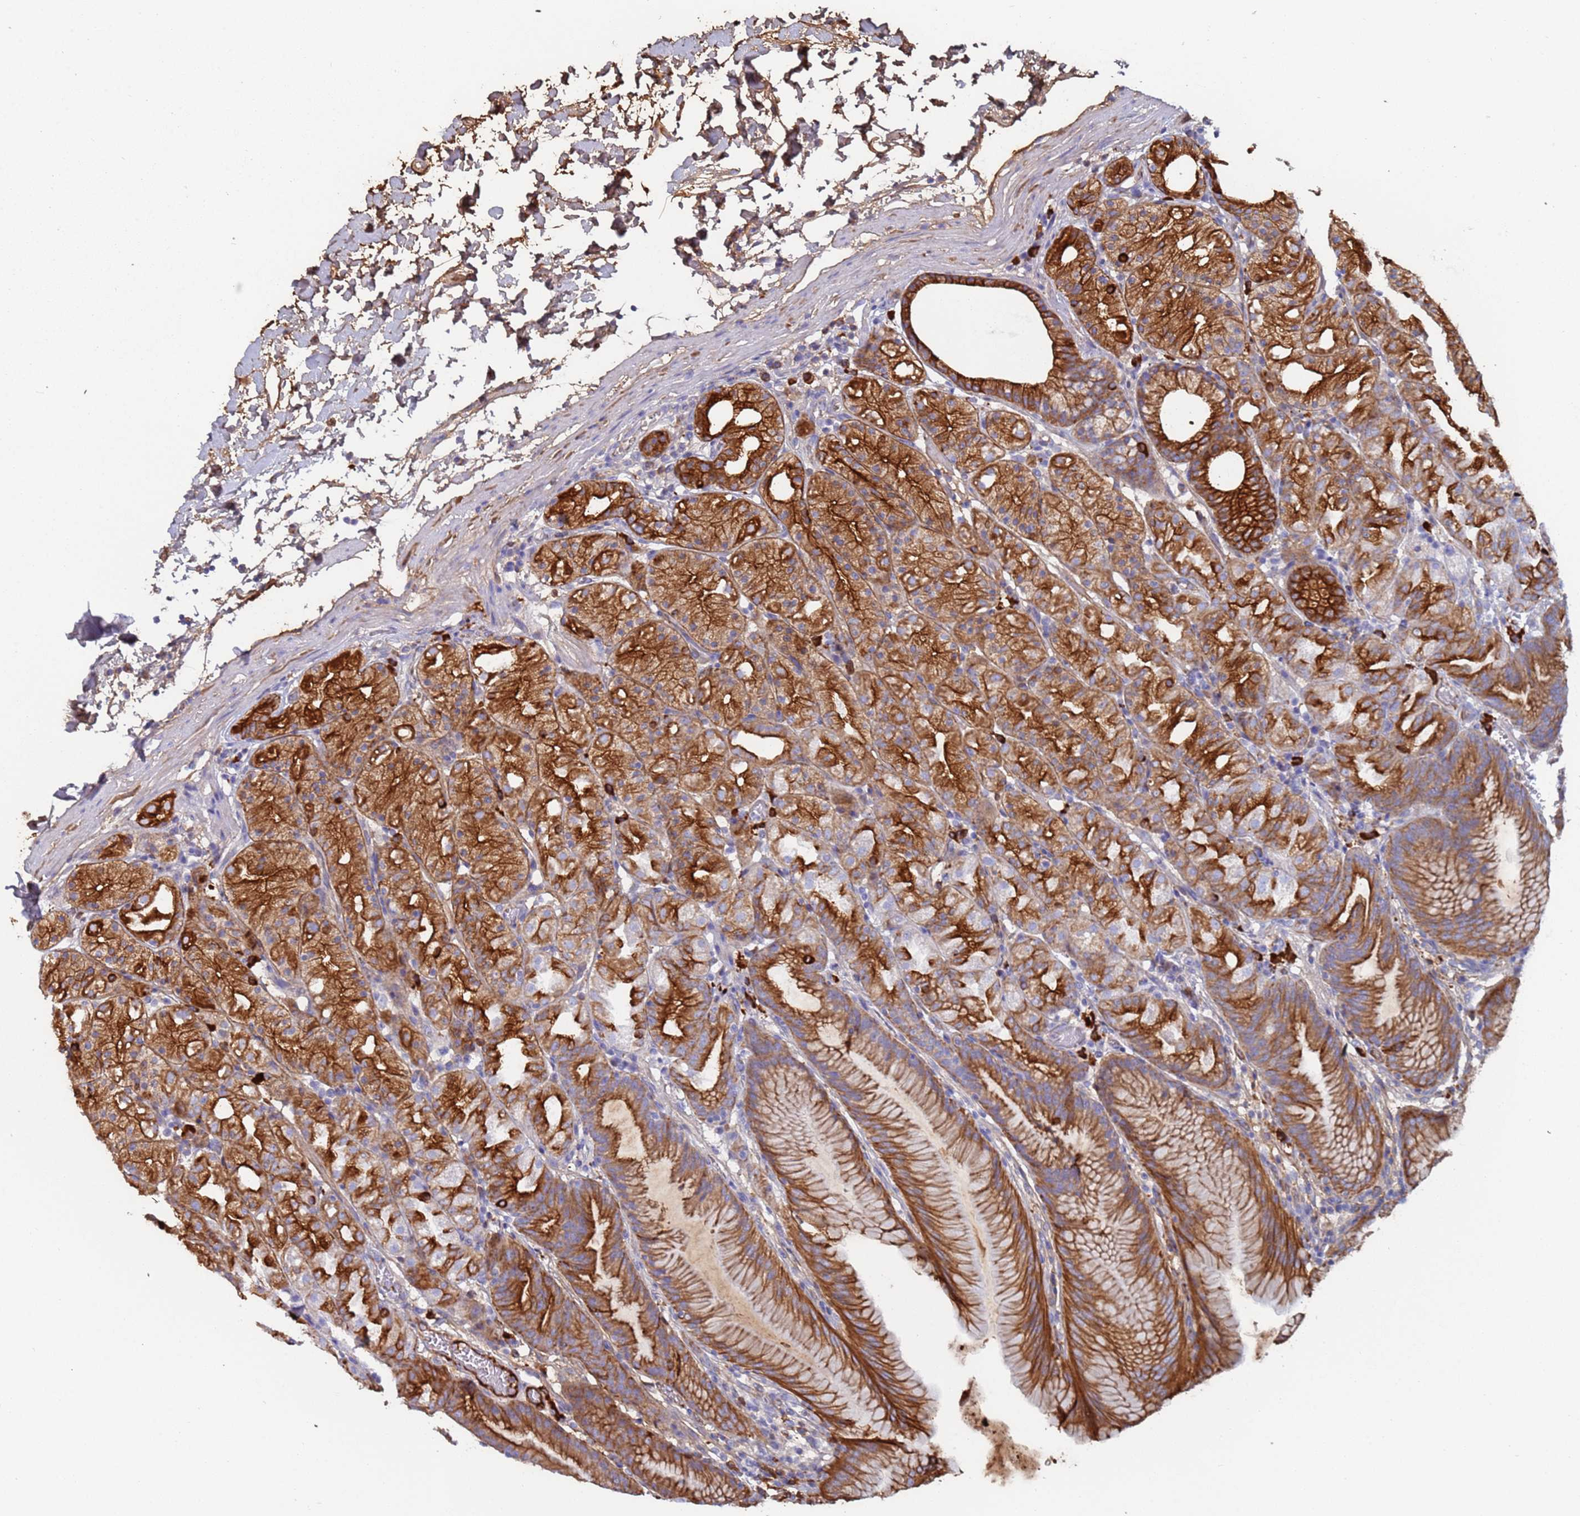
{"staining": {"intensity": "strong", "quantity": ">75%", "location": "cytoplasmic/membranous"}, "tissue": "stomach", "cell_type": "Glandular cells", "image_type": "normal", "snomed": [{"axis": "morphology", "description": "Normal tissue, NOS"}, {"axis": "topography", "description": "Stomach, upper"}], "caption": "Immunohistochemistry (IHC) histopathology image of normal stomach: human stomach stained using IHC demonstrates high levels of strong protein expression localized specifically in the cytoplasmic/membranous of glandular cells, appearing as a cytoplasmic/membranous brown color.", "gene": "CYSLTR2", "patient": {"sex": "male", "age": 48}}